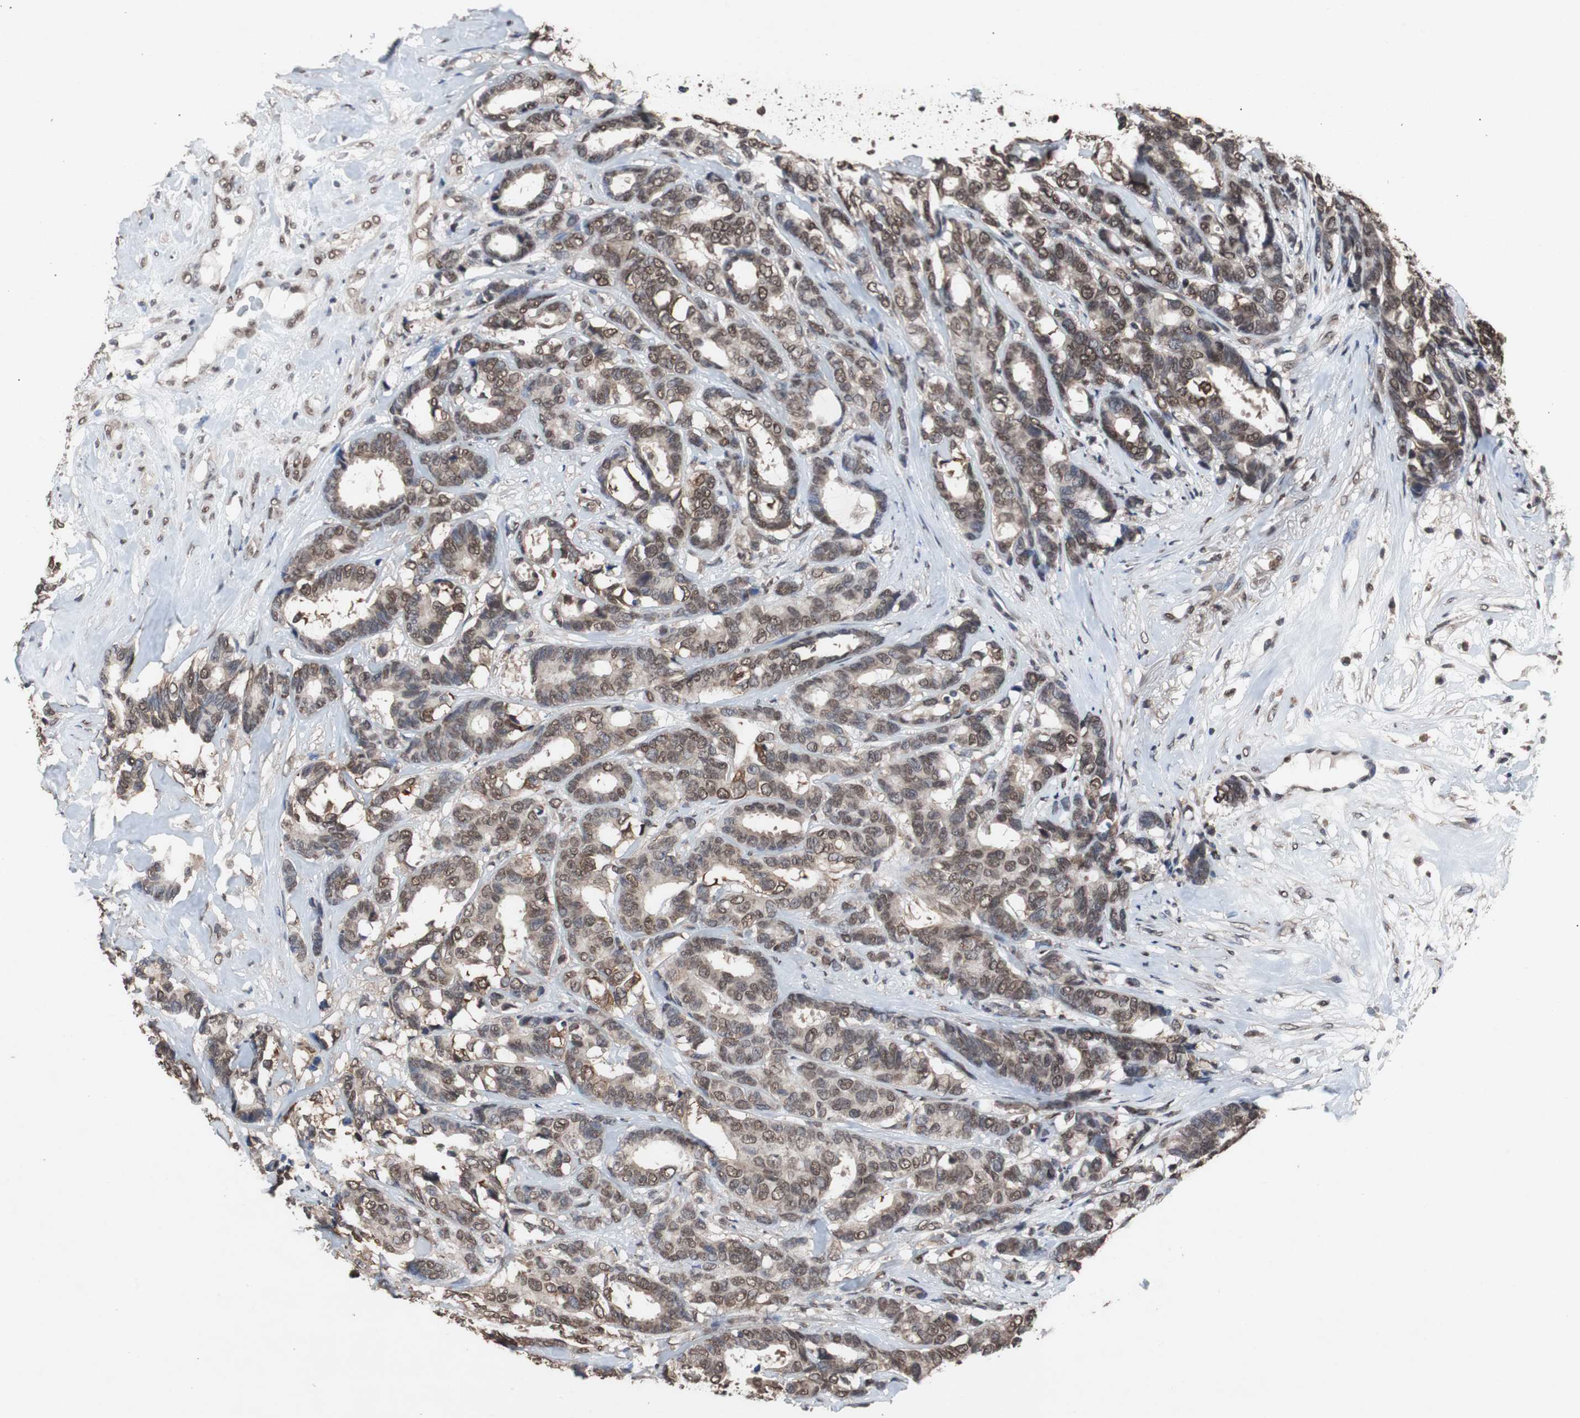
{"staining": {"intensity": "moderate", "quantity": ">75%", "location": "cytoplasmic/membranous,nuclear"}, "tissue": "breast cancer", "cell_type": "Tumor cells", "image_type": "cancer", "snomed": [{"axis": "morphology", "description": "Duct carcinoma"}, {"axis": "topography", "description": "Breast"}], "caption": "DAB (3,3'-diaminobenzidine) immunohistochemical staining of breast cancer (invasive ductal carcinoma) demonstrates moderate cytoplasmic/membranous and nuclear protein expression in about >75% of tumor cells.", "gene": "MED27", "patient": {"sex": "female", "age": 87}}